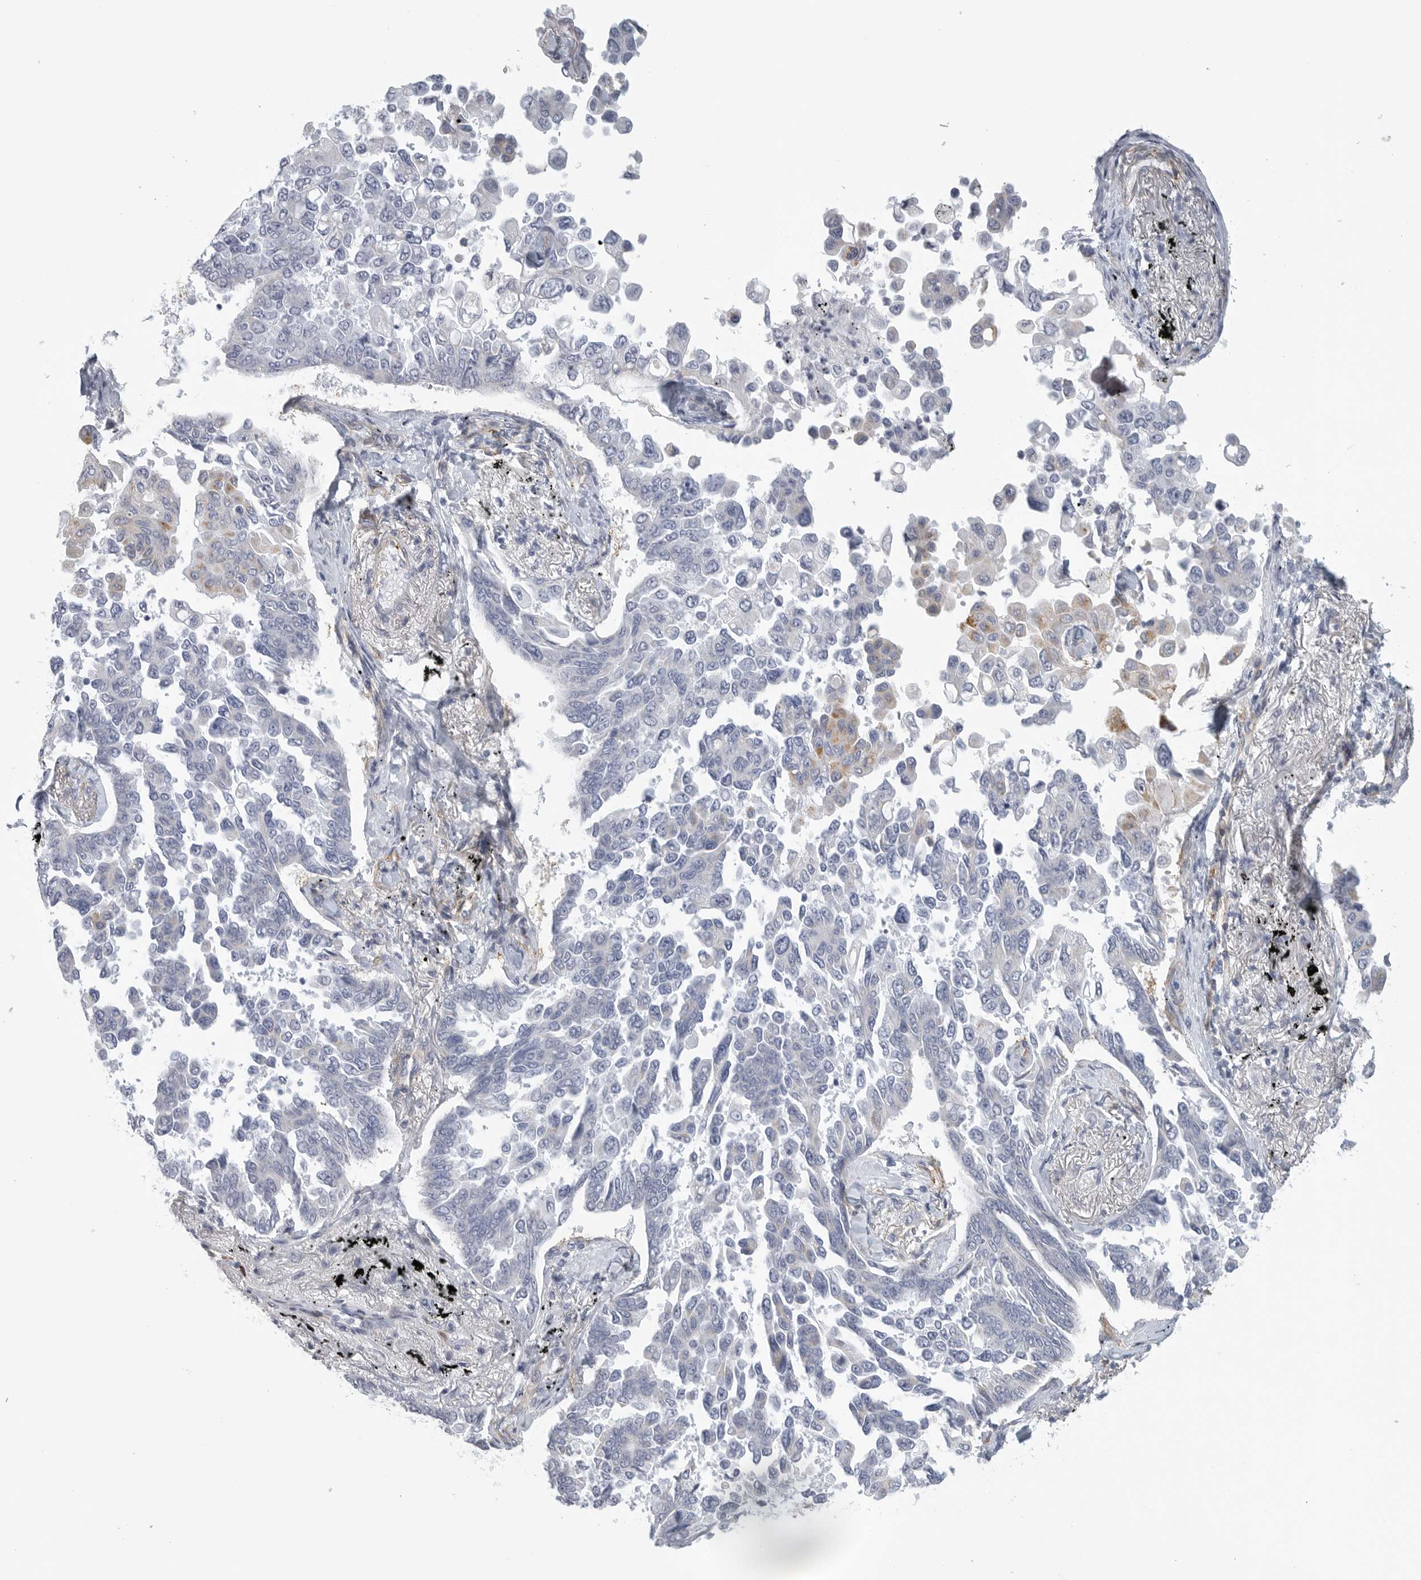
{"staining": {"intensity": "weak", "quantity": "<25%", "location": "cytoplasmic/membranous"}, "tissue": "lung cancer", "cell_type": "Tumor cells", "image_type": "cancer", "snomed": [{"axis": "morphology", "description": "Adenocarcinoma, NOS"}, {"axis": "topography", "description": "Lung"}], "caption": "A photomicrograph of lung cancer (adenocarcinoma) stained for a protein shows no brown staining in tumor cells. Nuclei are stained in blue.", "gene": "TNR", "patient": {"sex": "female", "age": 67}}